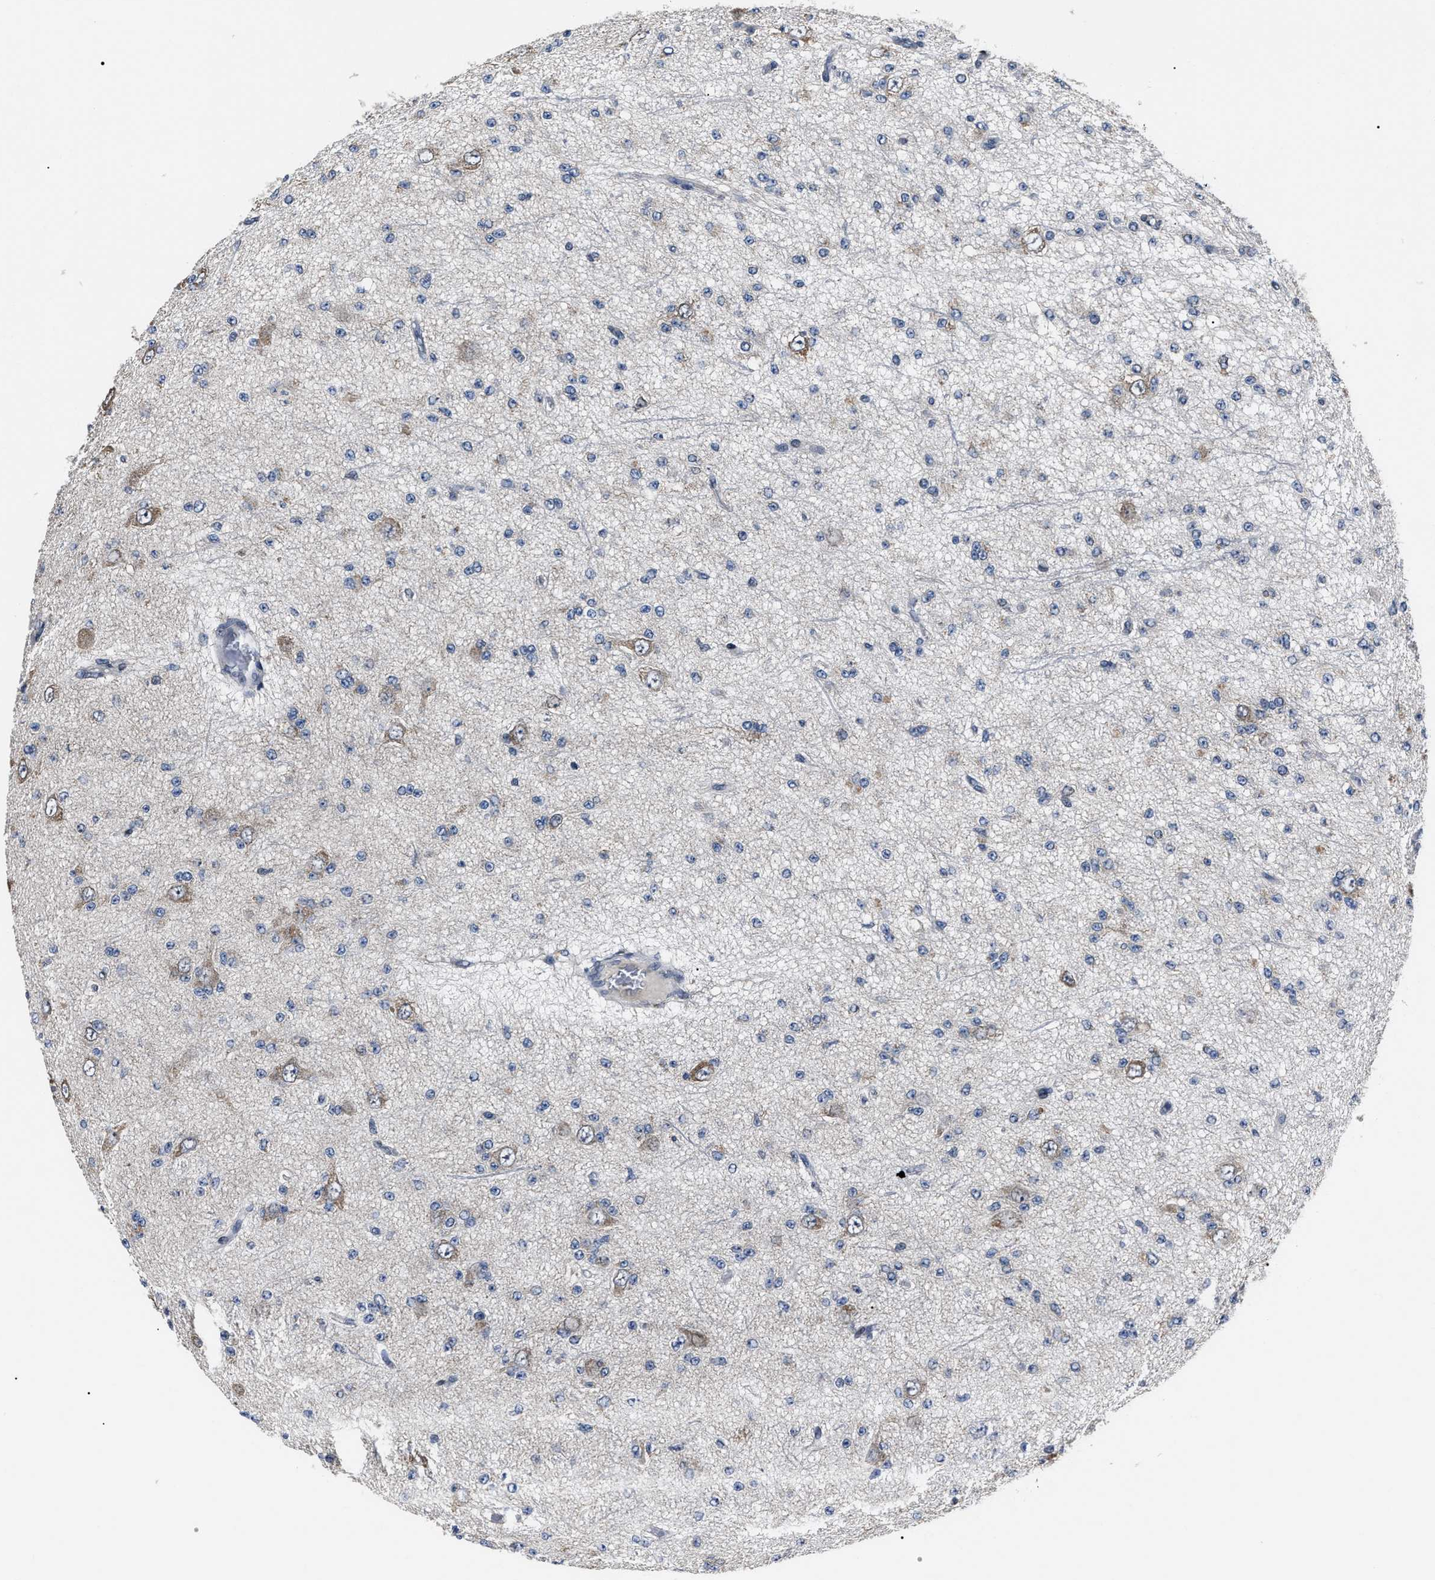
{"staining": {"intensity": "negative", "quantity": "none", "location": "none"}, "tissue": "glioma", "cell_type": "Tumor cells", "image_type": "cancer", "snomed": [{"axis": "morphology", "description": "Glioma, malignant, Low grade"}, {"axis": "topography", "description": "Brain"}], "caption": "A photomicrograph of glioma stained for a protein demonstrates no brown staining in tumor cells.", "gene": "LRRC14", "patient": {"sex": "male", "age": 38}}